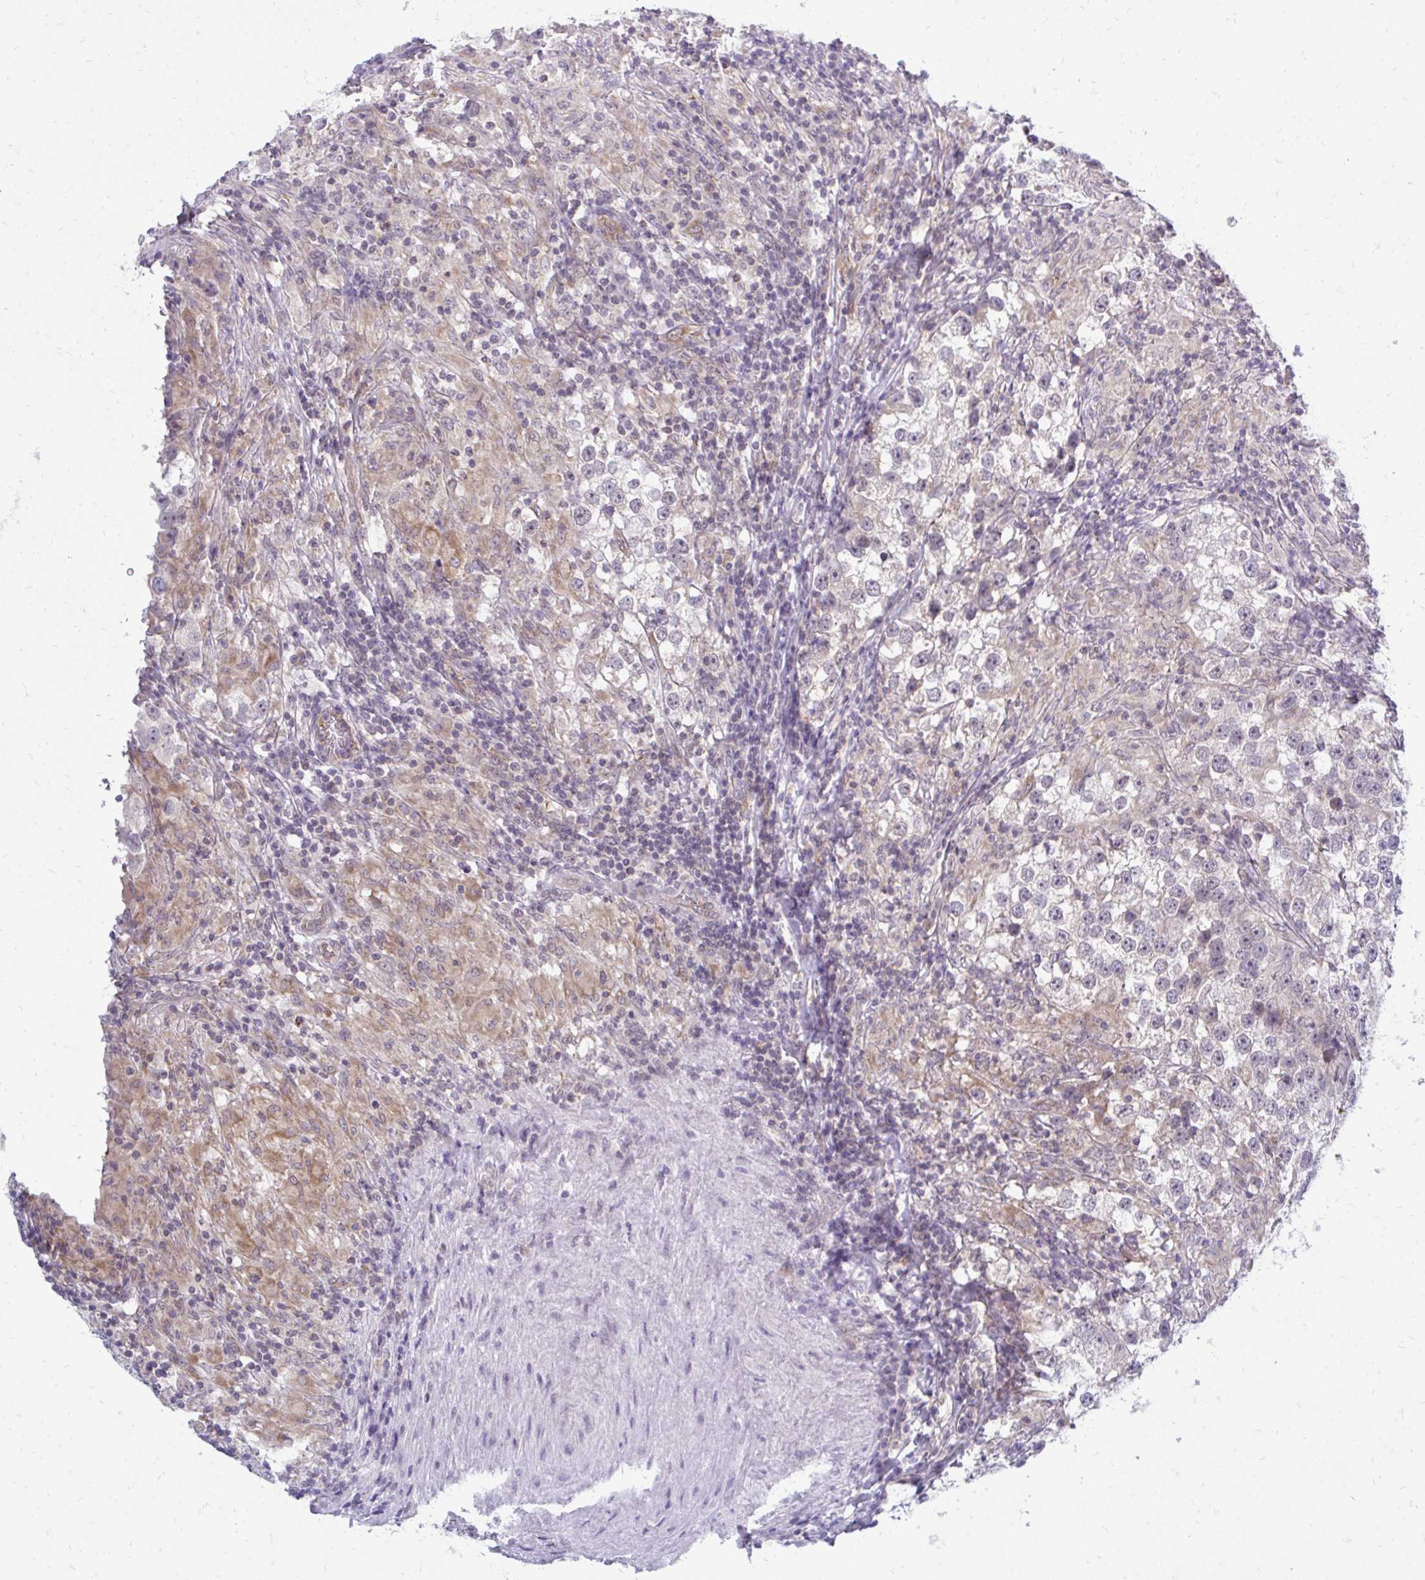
{"staining": {"intensity": "weak", "quantity": "<25%", "location": "cytoplasmic/membranous"}, "tissue": "testis cancer", "cell_type": "Tumor cells", "image_type": "cancer", "snomed": [{"axis": "morphology", "description": "Seminoma, NOS"}, {"axis": "topography", "description": "Testis"}], "caption": "High magnification brightfield microscopy of testis cancer stained with DAB (brown) and counterstained with hematoxylin (blue): tumor cells show no significant staining.", "gene": "ACSL5", "patient": {"sex": "male", "age": 46}}